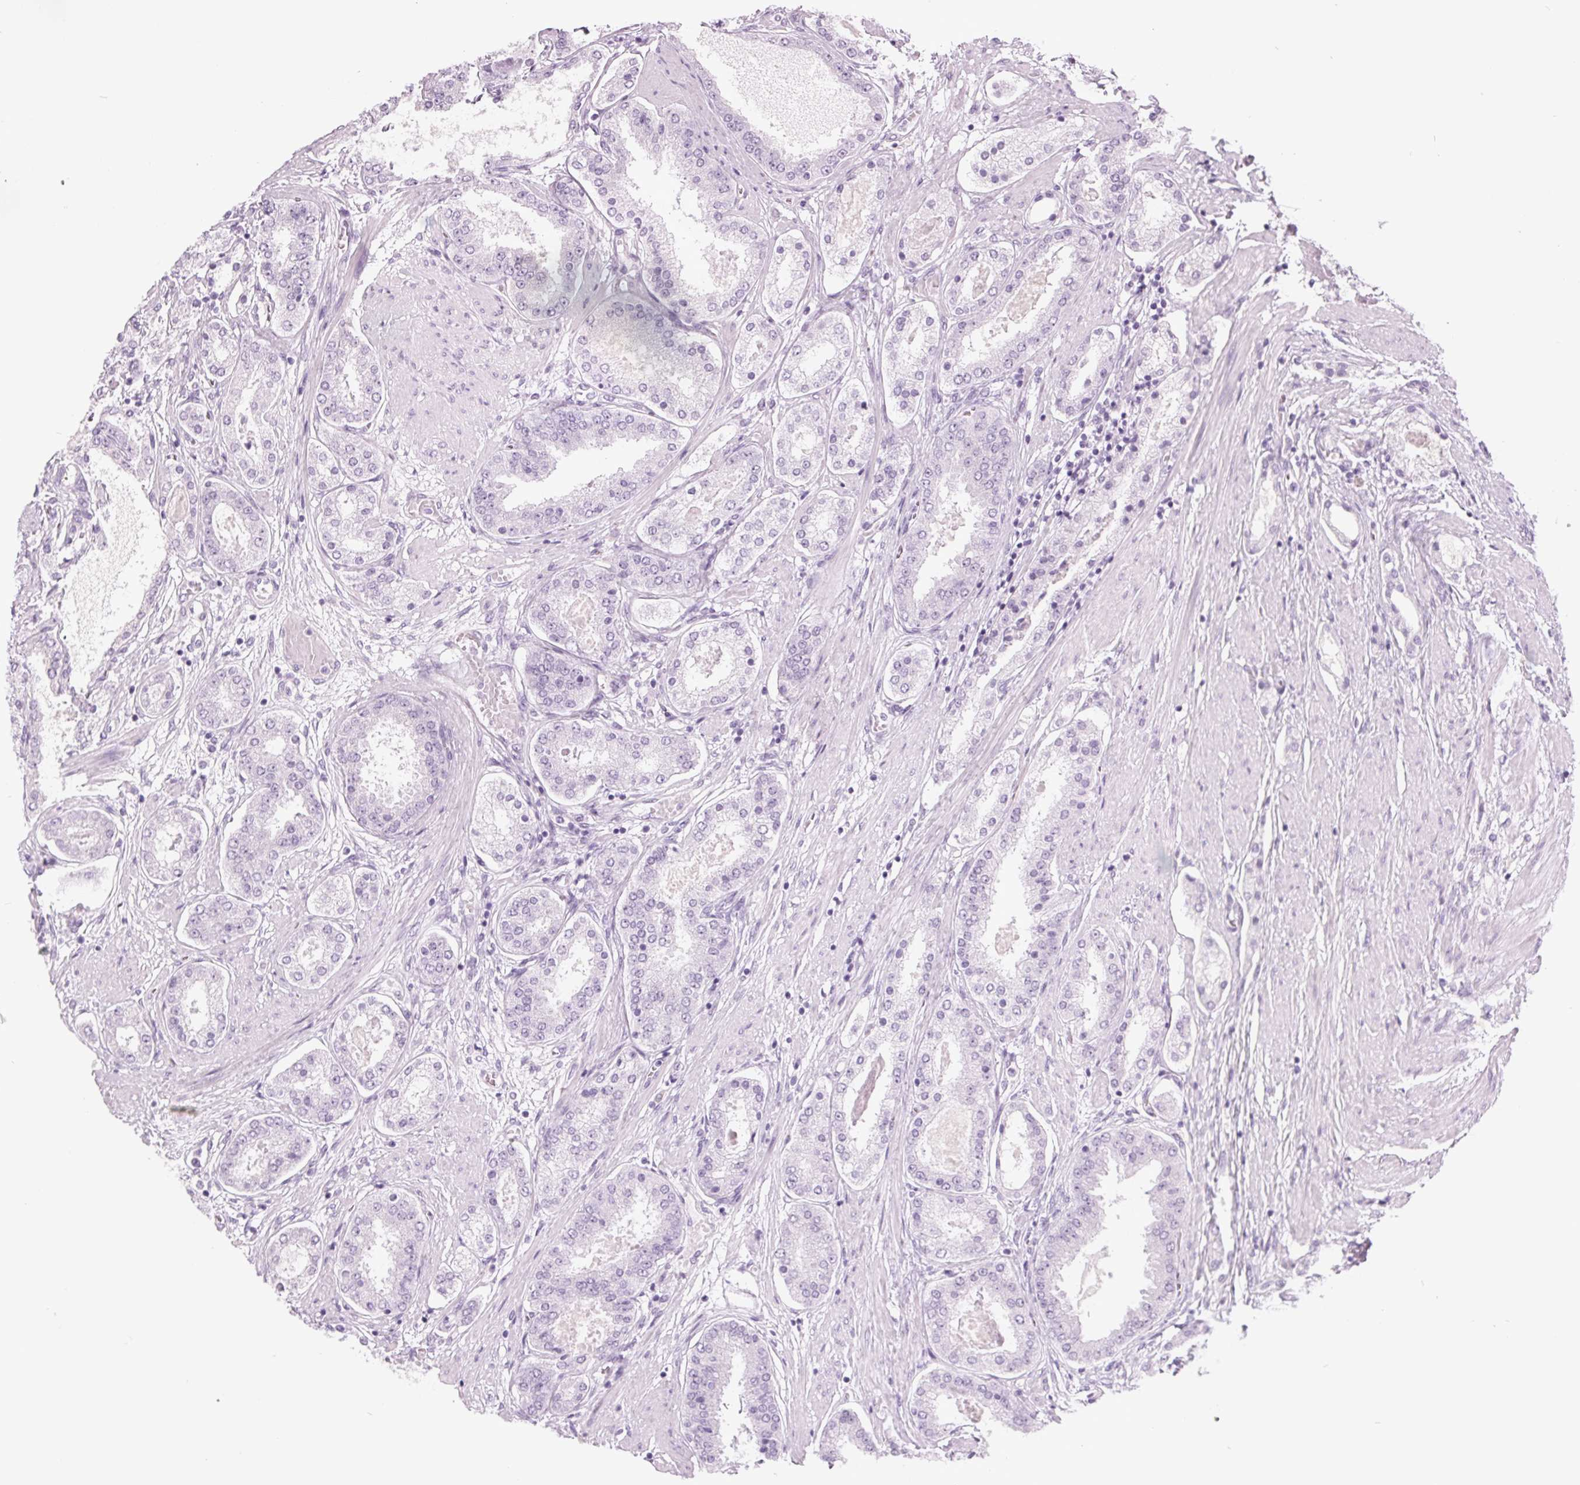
{"staining": {"intensity": "negative", "quantity": "none", "location": "none"}, "tissue": "prostate cancer", "cell_type": "Tumor cells", "image_type": "cancer", "snomed": [{"axis": "morphology", "description": "Adenocarcinoma, High grade"}, {"axis": "topography", "description": "Prostate"}], "caption": "DAB immunohistochemical staining of prostate adenocarcinoma (high-grade) displays no significant expression in tumor cells.", "gene": "ODAD2", "patient": {"sex": "male", "age": 63}}